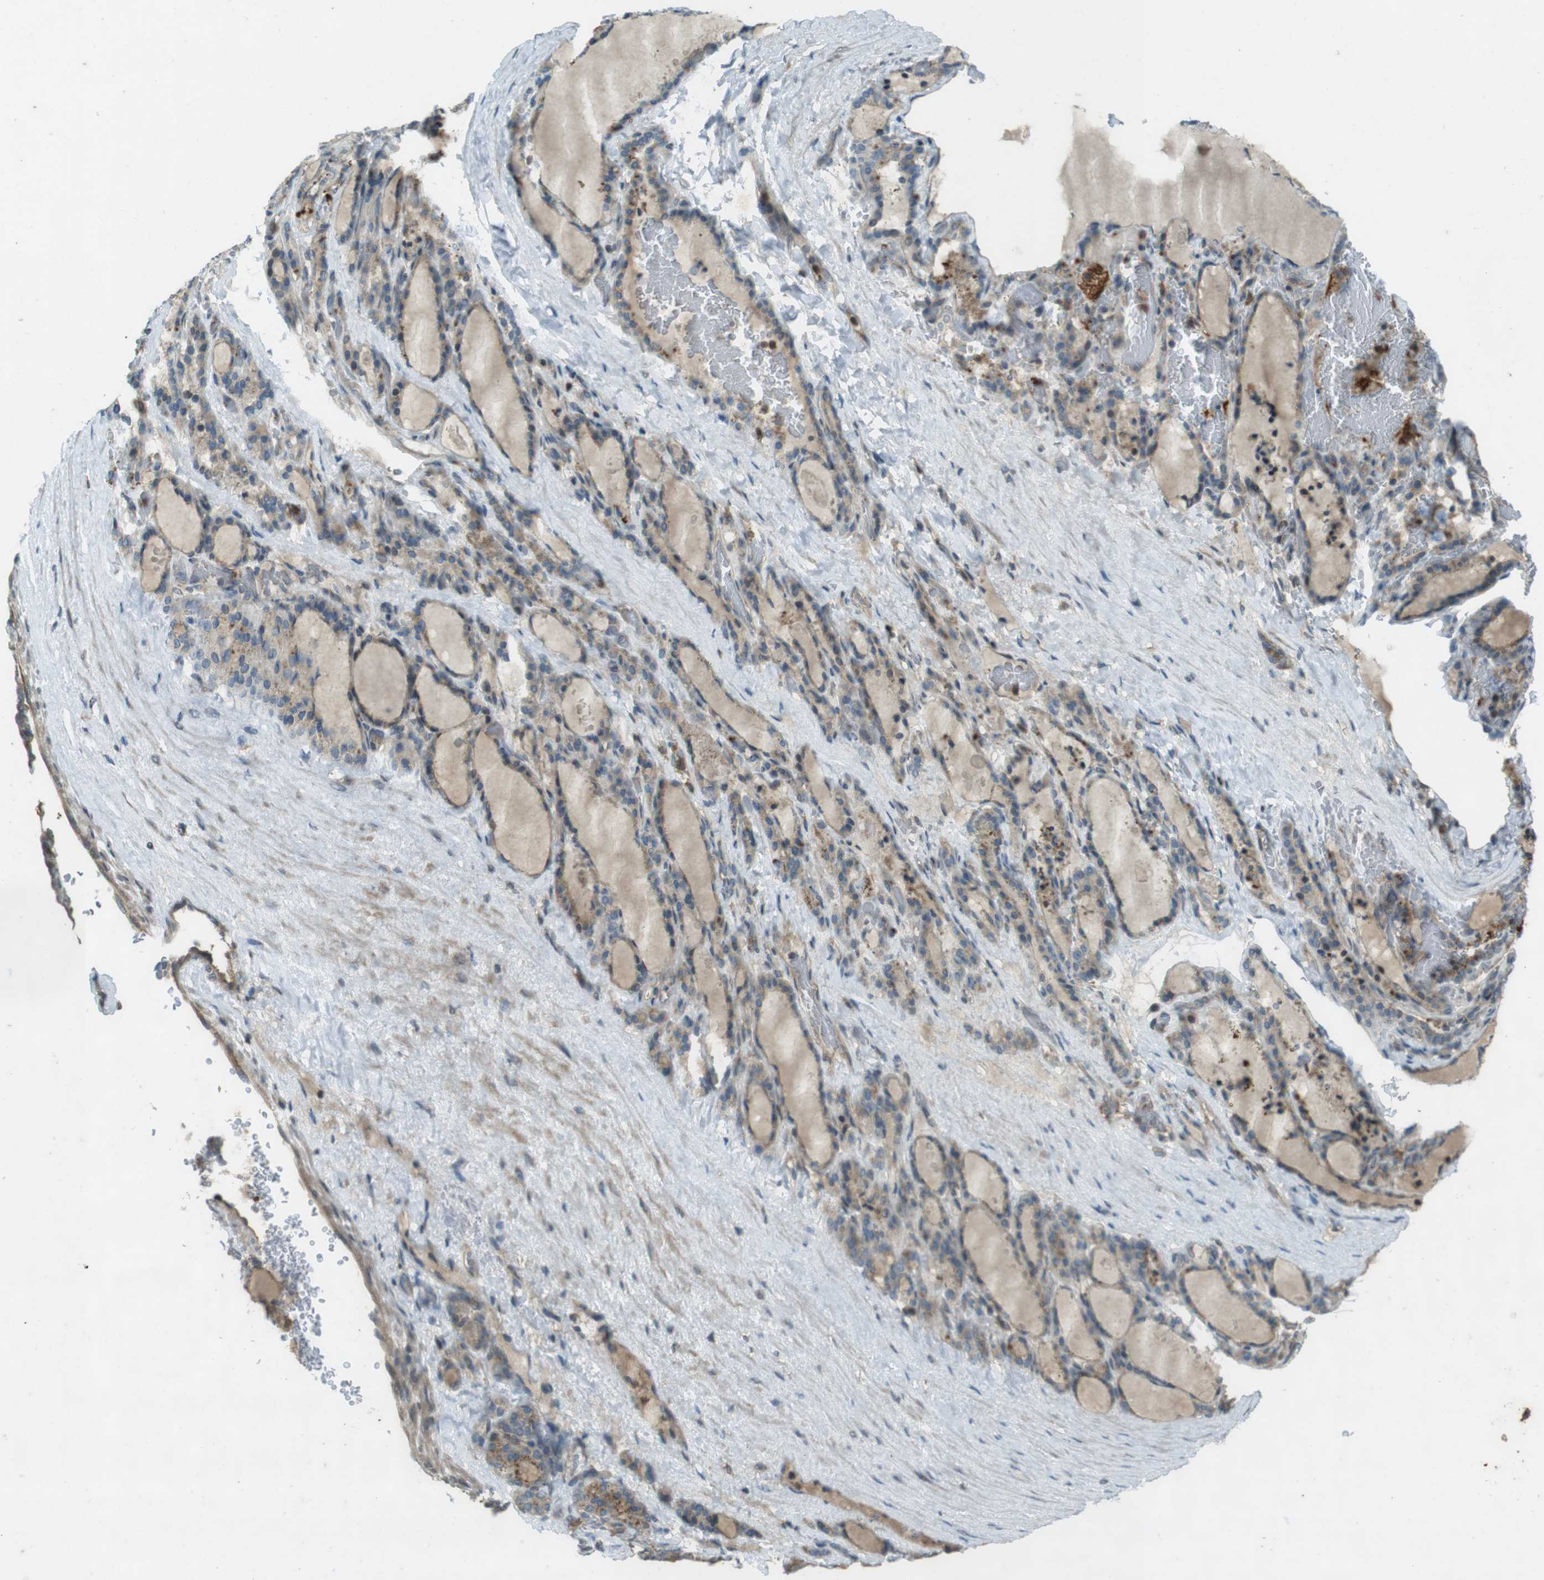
{"staining": {"intensity": "moderate", "quantity": ">75%", "location": "cytoplasmic/membranous"}, "tissue": "thyroid gland", "cell_type": "Glandular cells", "image_type": "normal", "snomed": [{"axis": "morphology", "description": "Normal tissue, NOS"}, {"axis": "topography", "description": "Thyroid gland"}], "caption": "Immunohistochemical staining of benign human thyroid gland exhibits >75% levels of moderate cytoplasmic/membranous protein staining in approximately >75% of glandular cells.", "gene": "ZYX", "patient": {"sex": "female", "age": 28}}